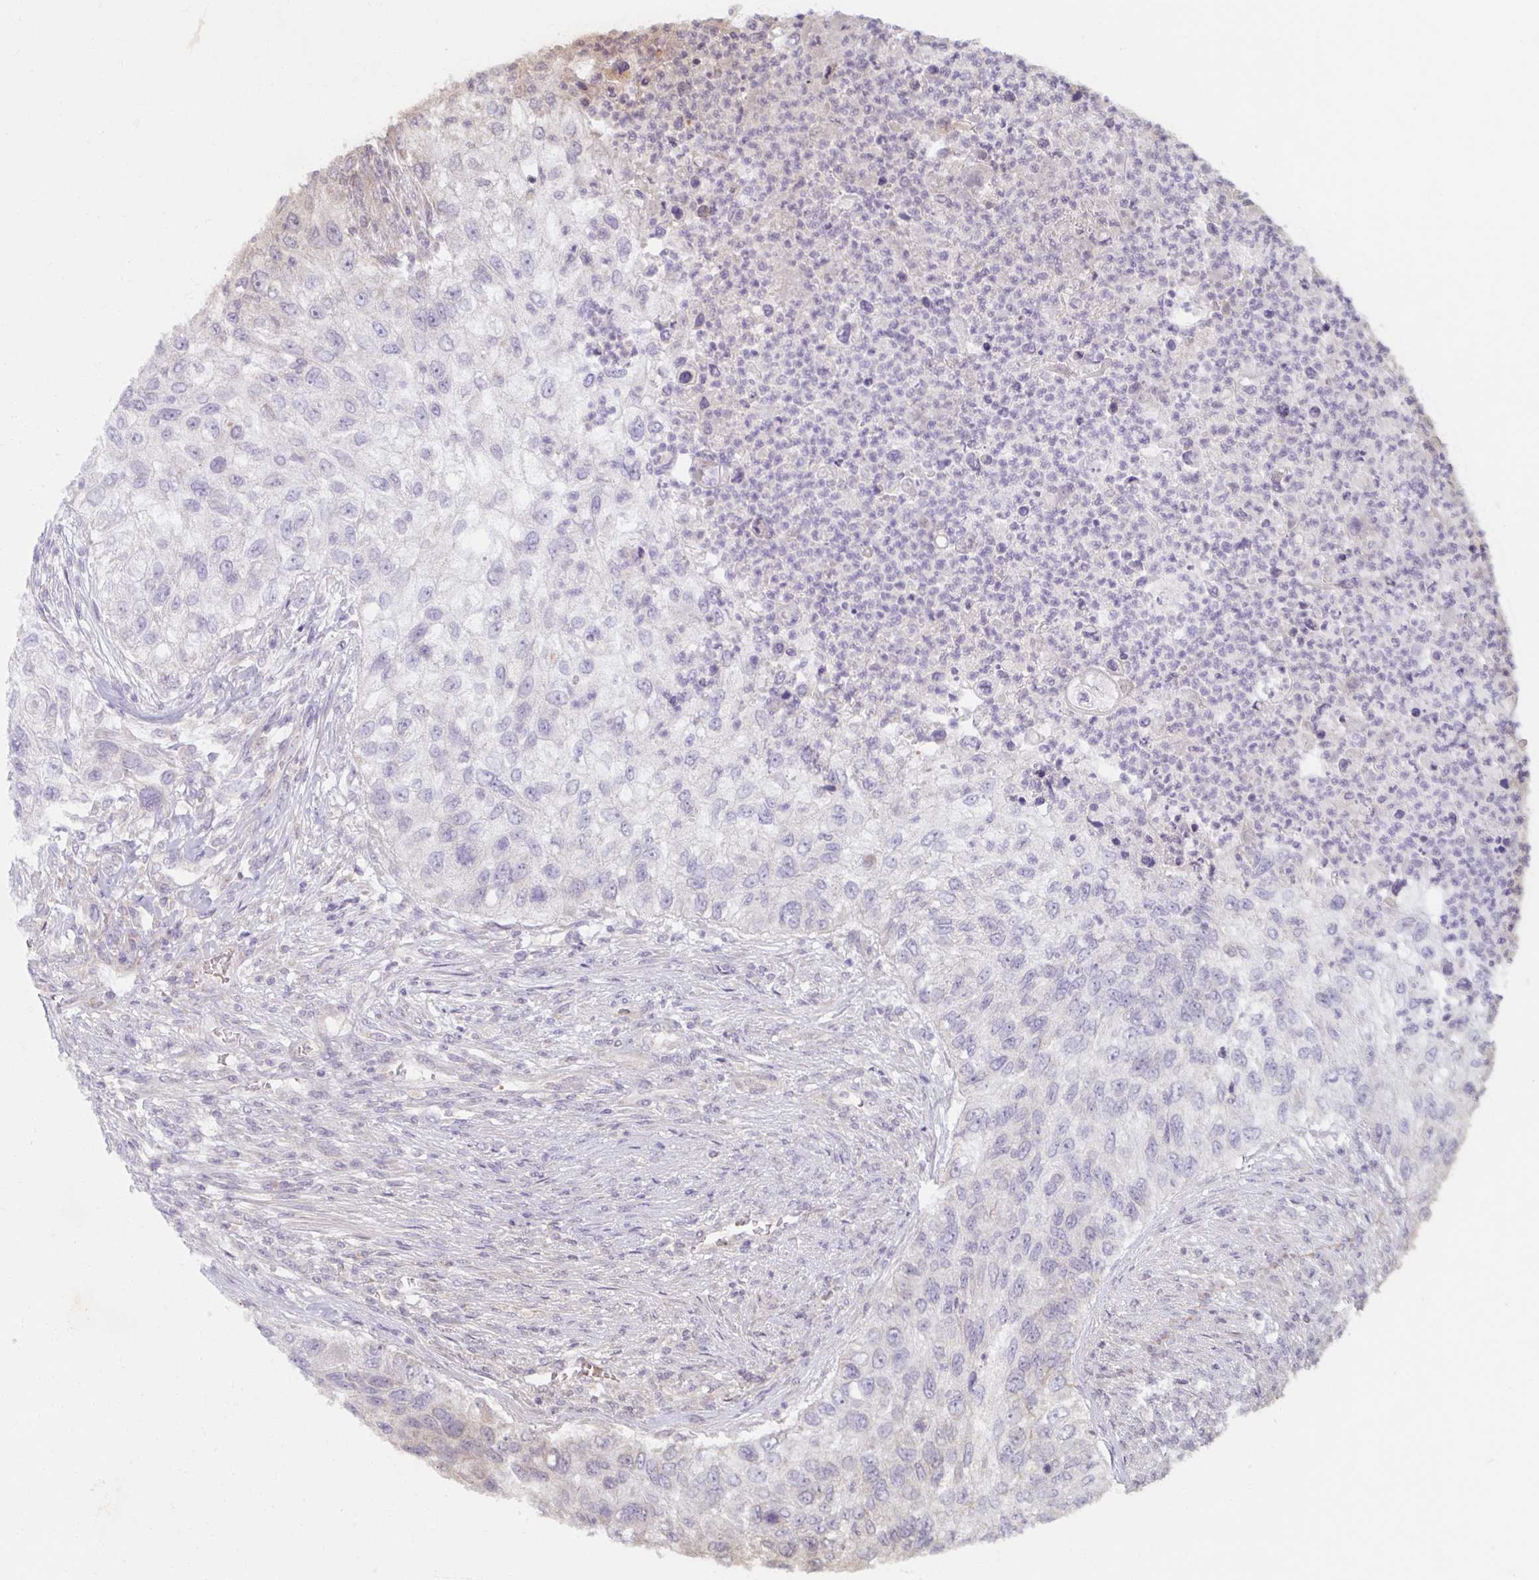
{"staining": {"intensity": "negative", "quantity": "none", "location": "none"}, "tissue": "urothelial cancer", "cell_type": "Tumor cells", "image_type": "cancer", "snomed": [{"axis": "morphology", "description": "Urothelial carcinoma, High grade"}, {"axis": "topography", "description": "Urinary bladder"}], "caption": "DAB (3,3'-diaminobenzidine) immunohistochemical staining of human high-grade urothelial carcinoma displays no significant positivity in tumor cells.", "gene": "SKP2", "patient": {"sex": "female", "age": 60}}